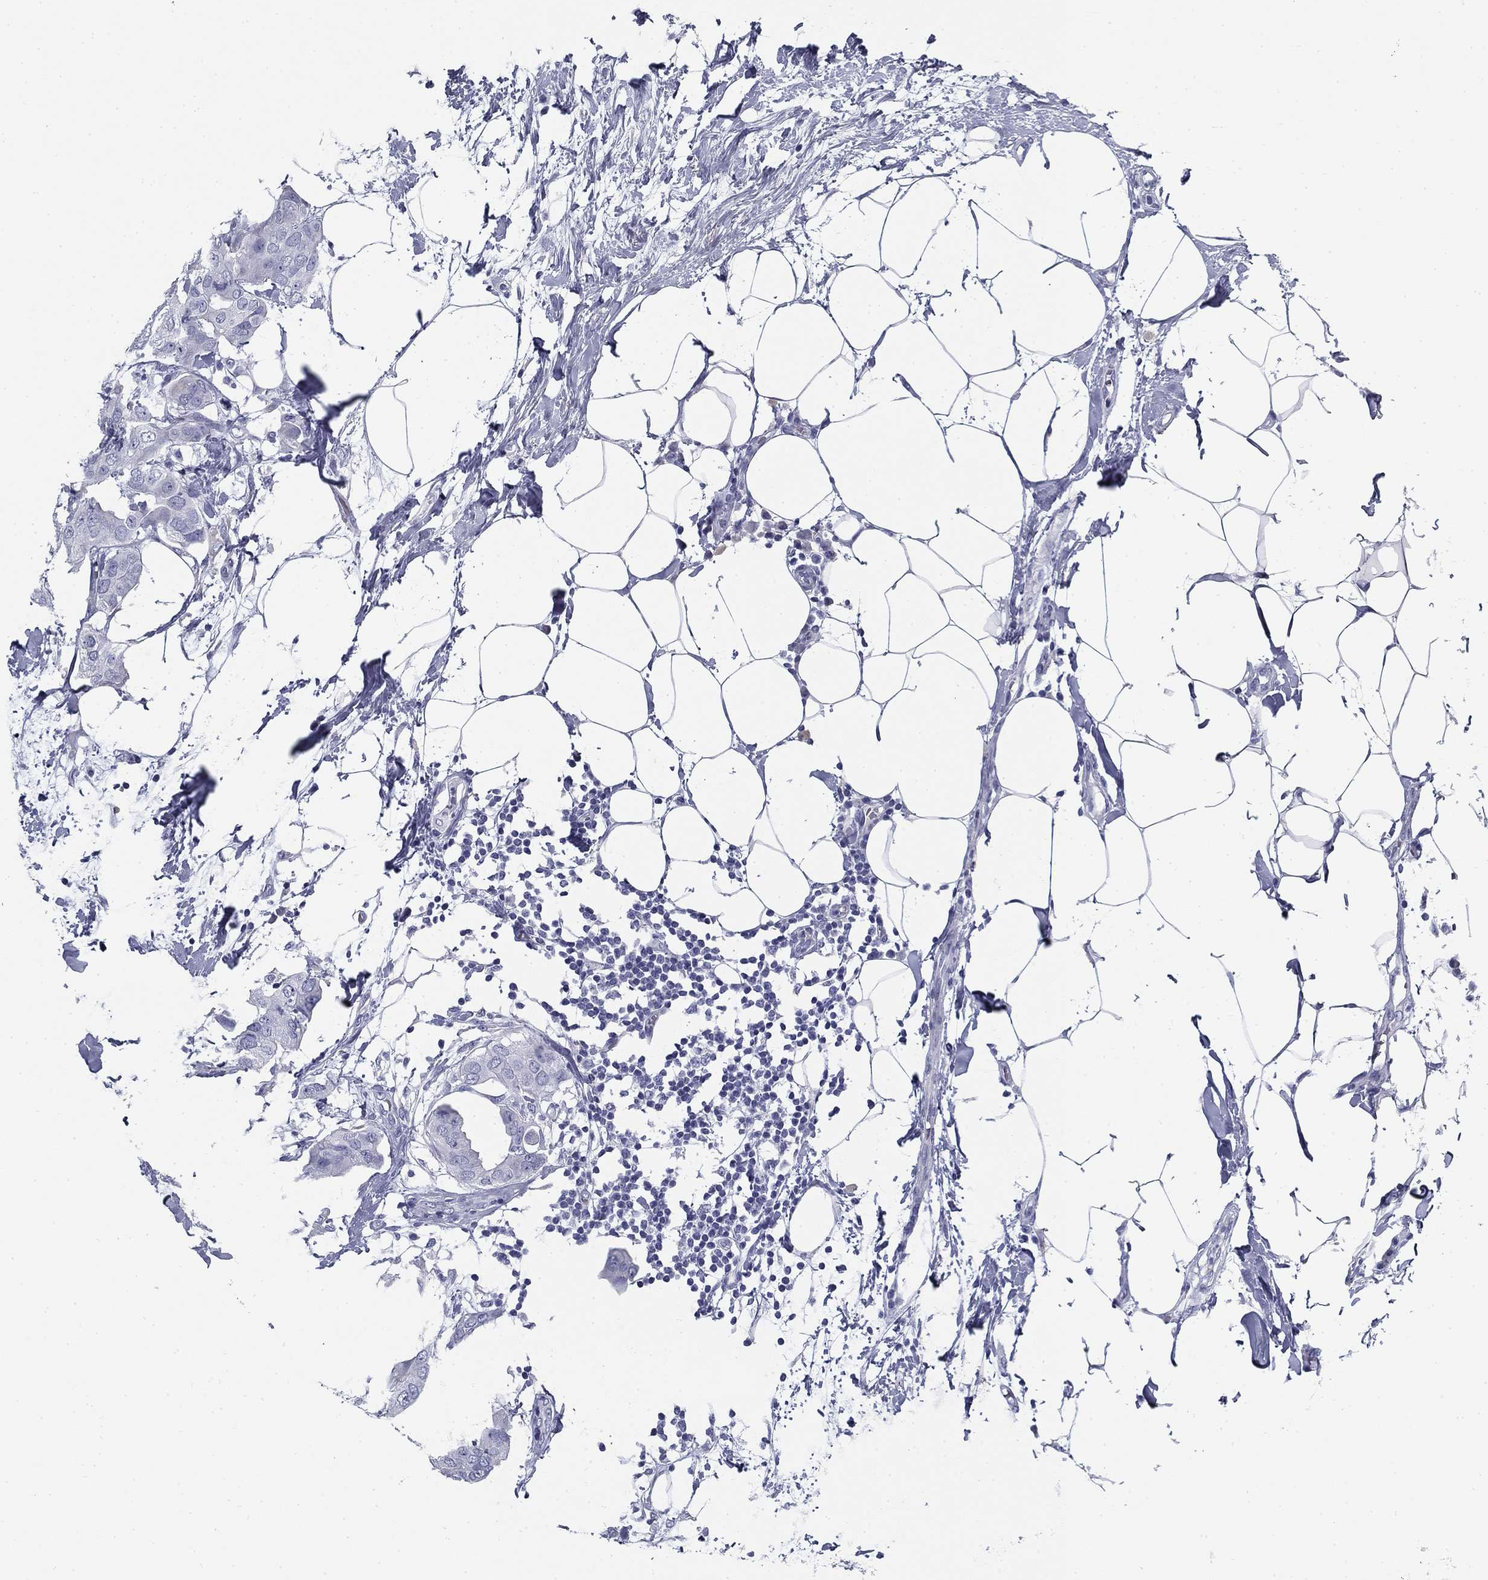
{"staining": {"intensity": "negative", "quantity": "none", "location": "none"}, "tissue": "breast cancer", "cell_type": "Tumor cells", "image_type": "cancer", "snomed": [{"axis": "morphology", "description": "Normal tissue, NOS"}, {"axis": "morphology", "description": "Duct carcinoma"}, {"axis": "topography", "description": "Breast"}], "caption": "This is an IHC histopathology image of breast invasive ductal carcinoma. There is no staining in tumor cells.", "gene": "ZP2", "patient": {"sex": "female", "age": 40}}